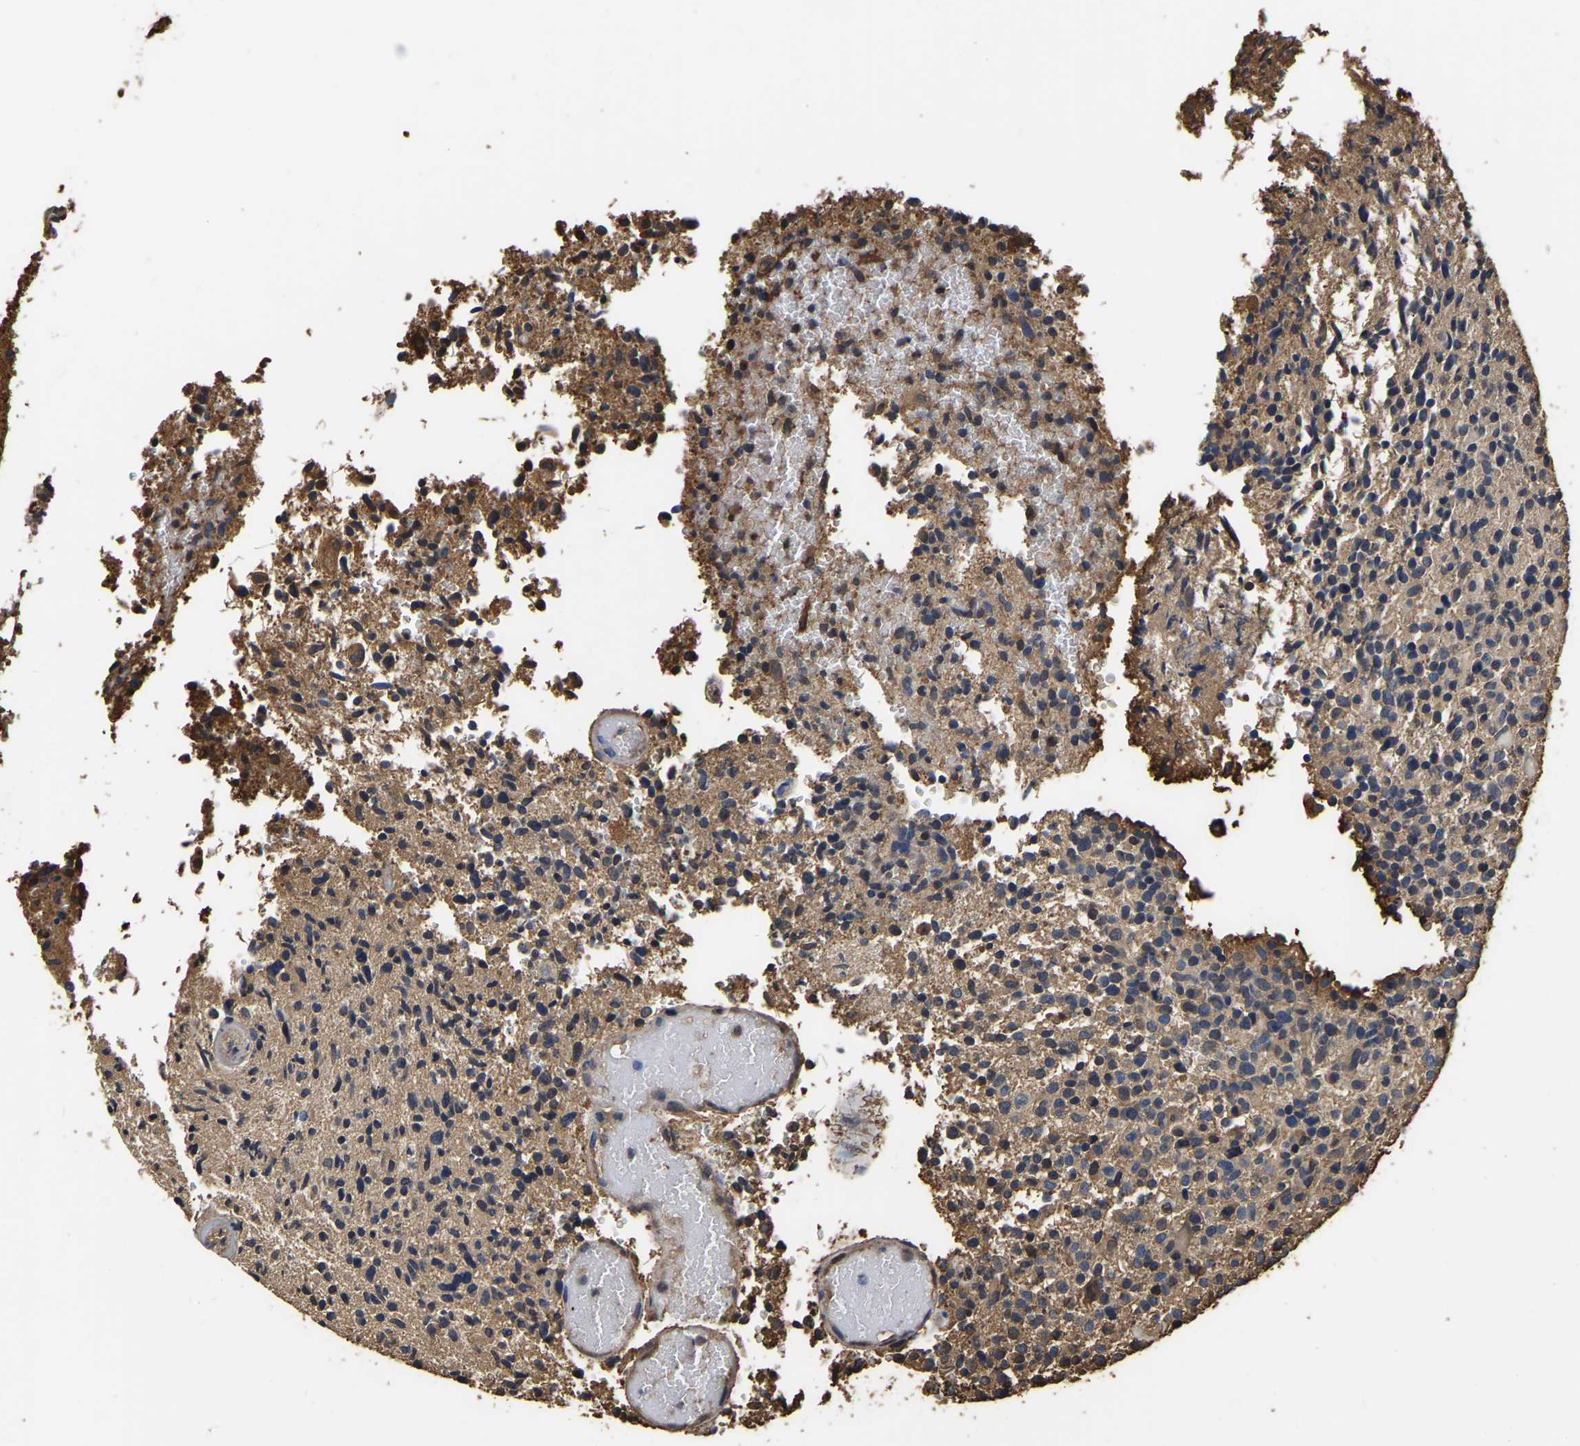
{"staining": {"intensity": "weak", "quantity": ">75%", "location": "cytoplasmic/membranous"}, "tissue": "glioma", "cell_type": "Tumor cells", "image_type": "cancer", "snomed": [{"axis": "morphology", "description": "Glioma, malignant, High grade"}, {"axis": "topography", "description": "Brain"}], "caption": "Immunohistochemistry (IHC) (DAB) staining of human malignant high-grade glioma demonstrates weak cytoplasmic/membranous protein expression in about >75% of tumor cells.", "gene": "LDHB", "patient": {"sex": "male", "age": 72}}